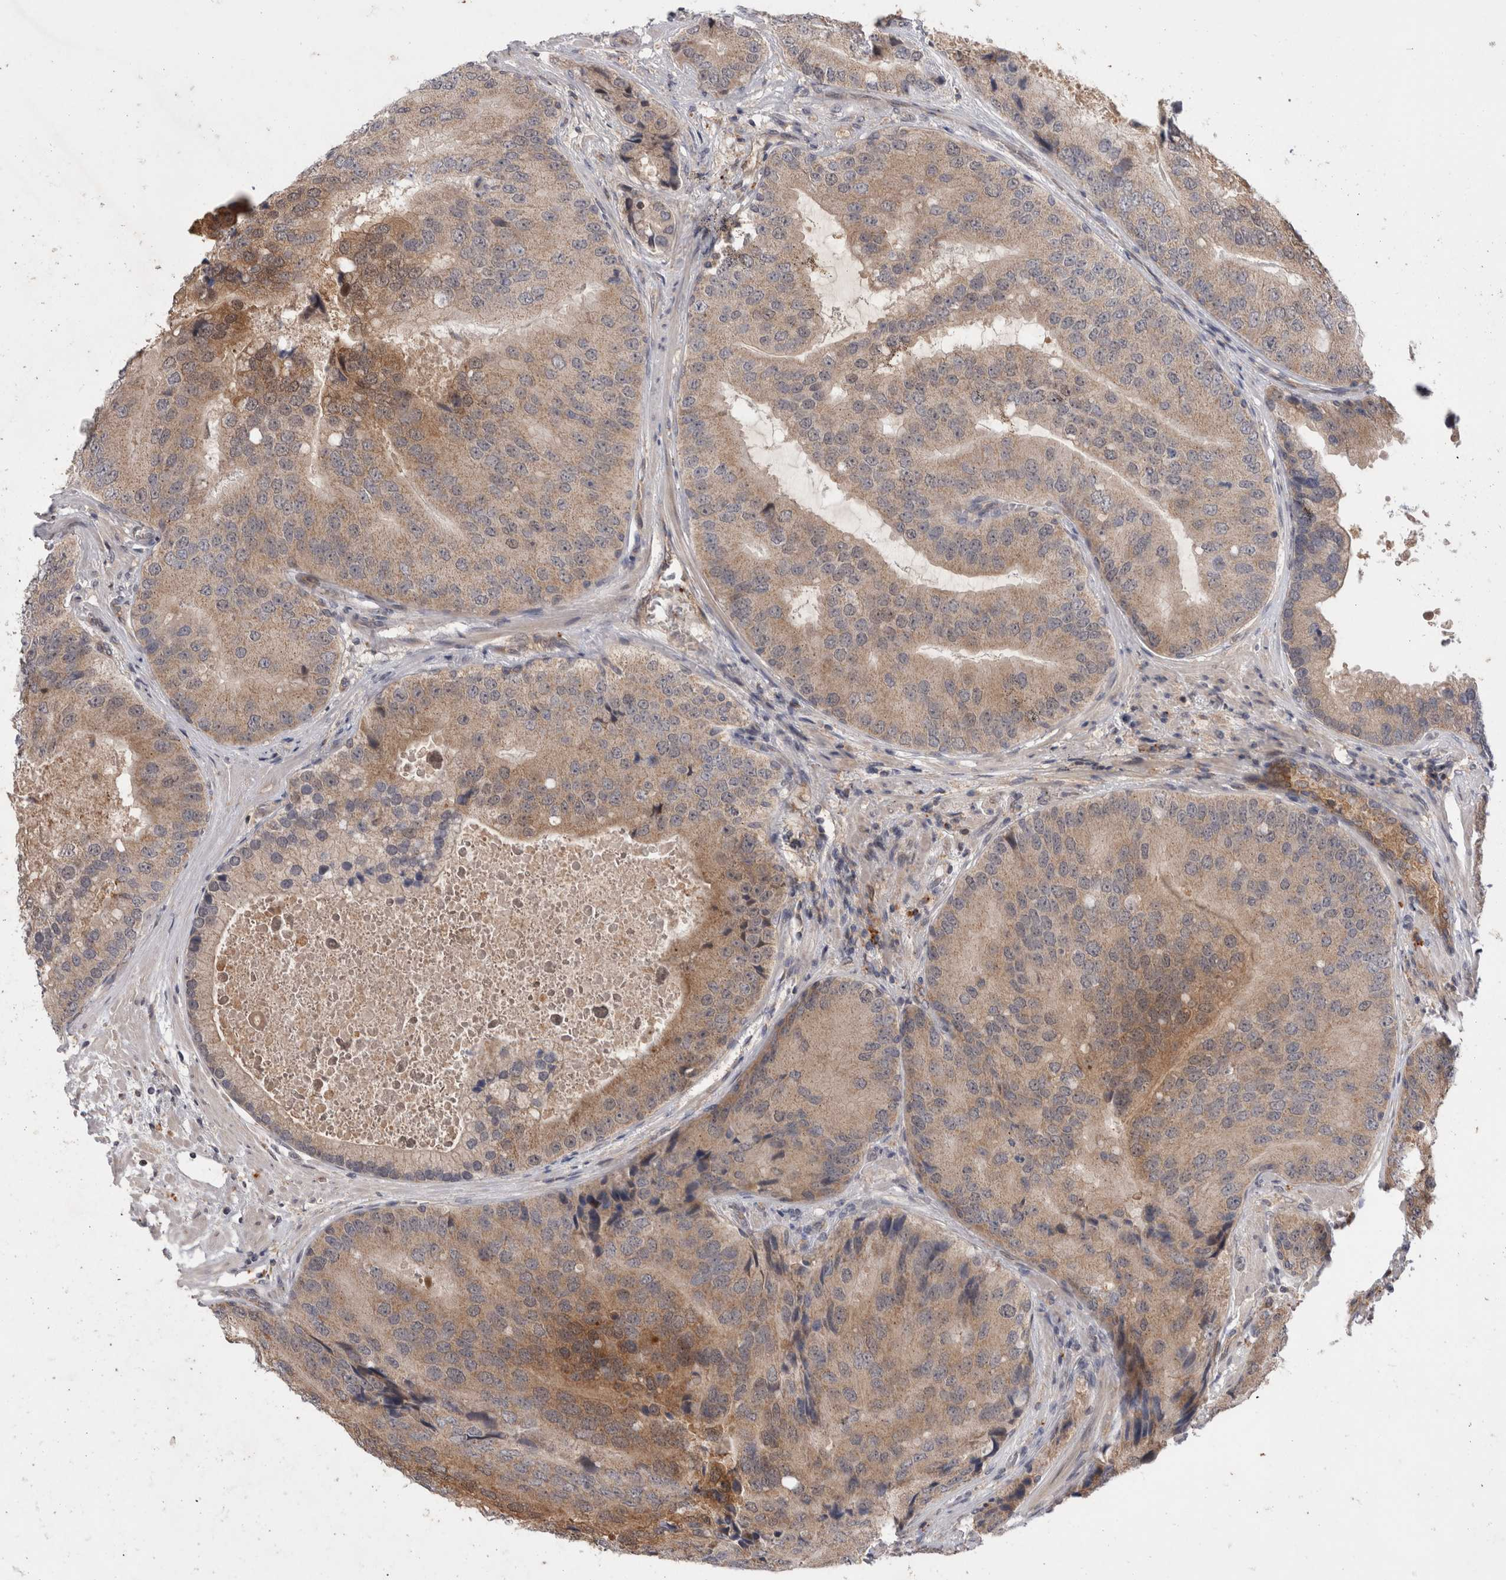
{"staining": {"intensity": "moderate", "quantity": ">75%", "location": "cytoplasmic/membranous"}, "tissue": "prostate cancer", "cell_type": "Tumor cells", "image_type": "cancer", "snomed": [{"axis": "morphology", "description": "Adenocarcinoma, High grade"}, {"axis": "topography", "description": "Prostate"}], "caption": "DAB (3,3'-diaminobenzidine) immunohistochemical staining of human high-grade adenocarcinoma (prostate) reveals moderate cytoplasmic/membranous protein staining in approximately >75% of tumor cells.", "gene": "MRPL37", "patient": {"sex": "male", "age": 70}}